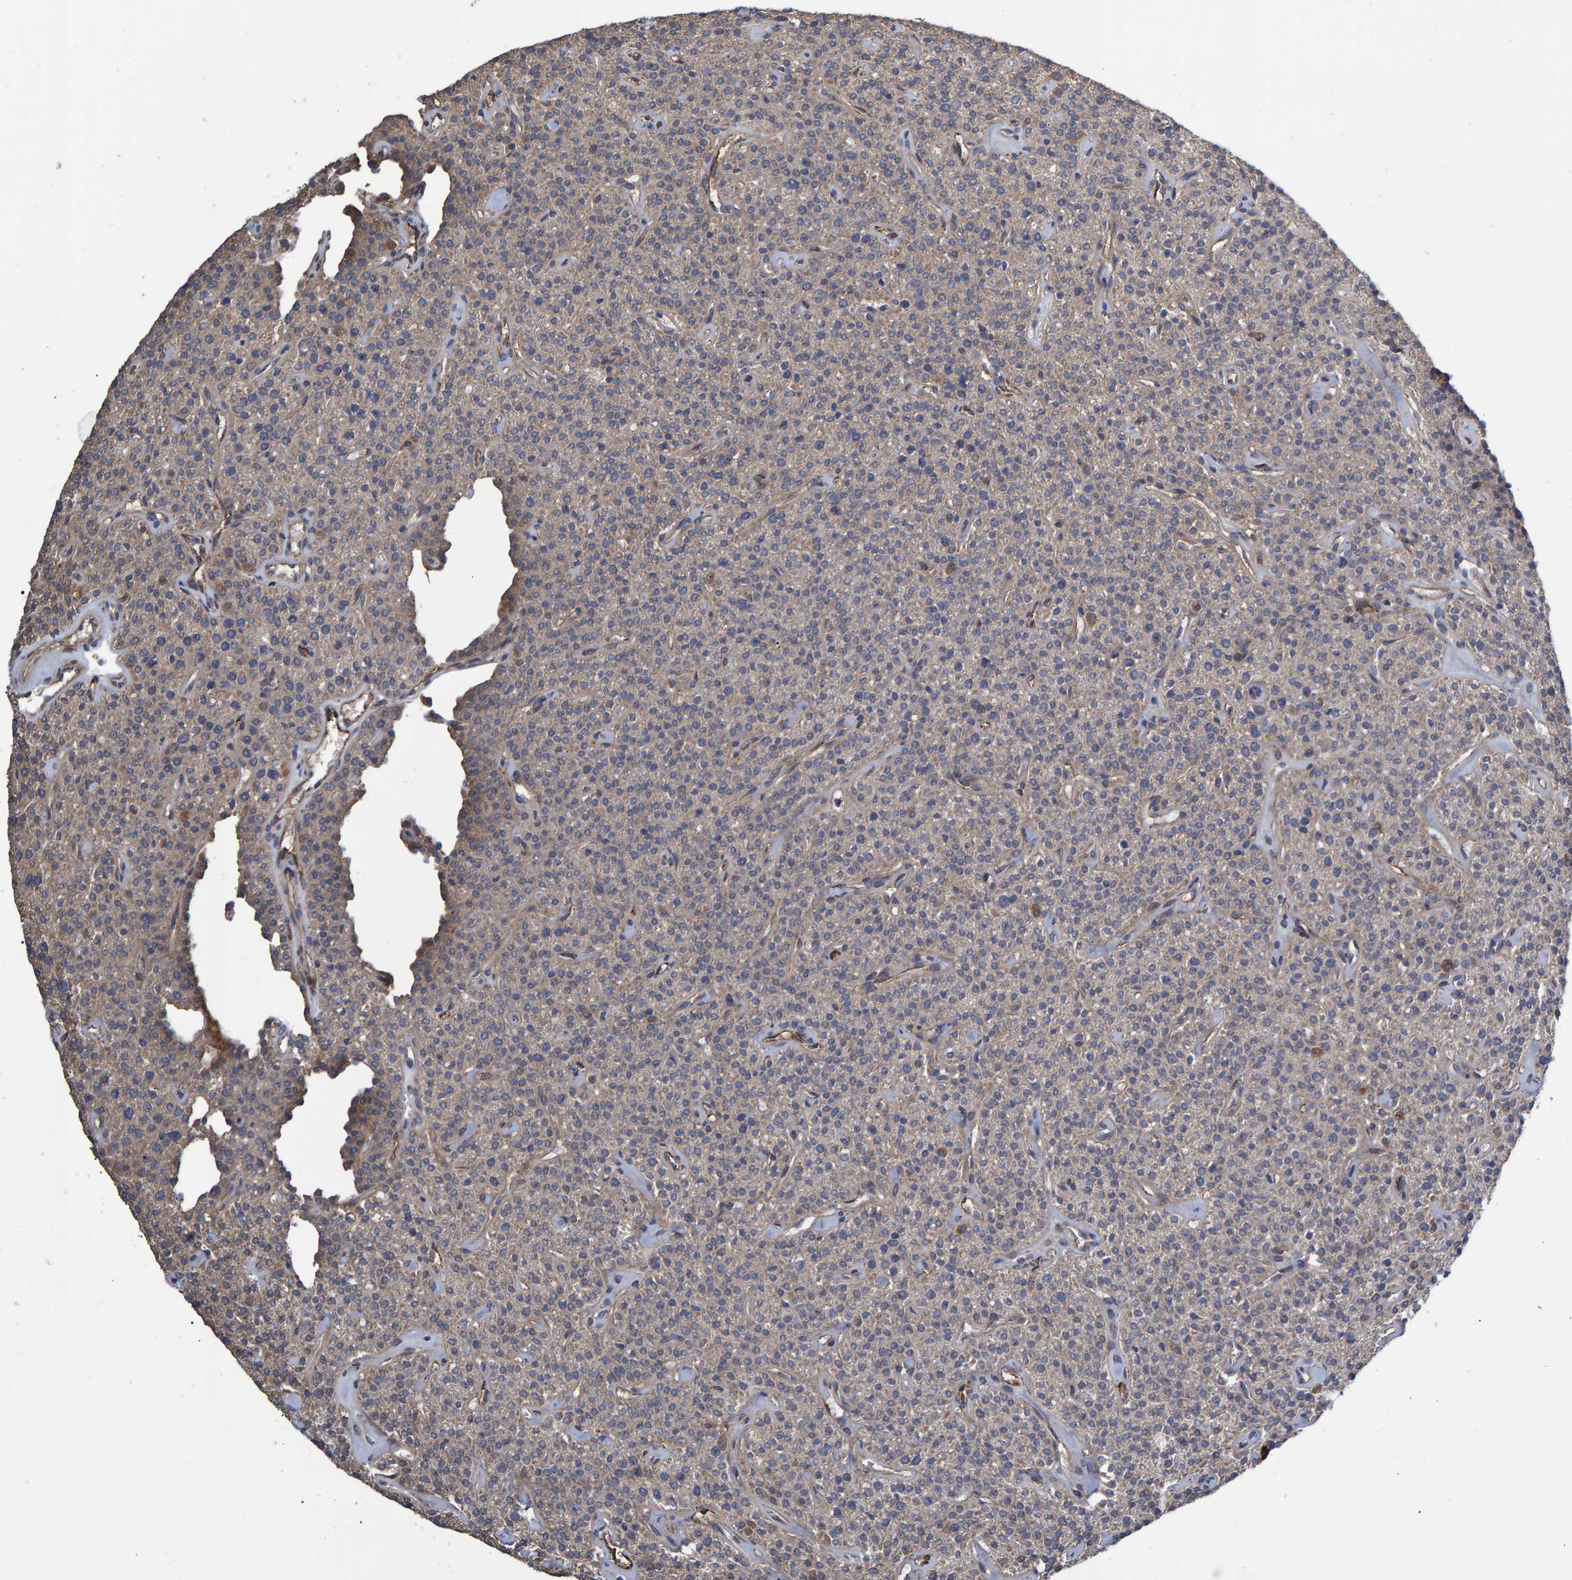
{"staining": {"intensity": "weak", "quantity": "25%-75%", "location": "cytoplasmic/membranous"}, "tissue": "parathyroid gland", "cell_type": "Glandular cells", "image_type": "normal", "snomed": [{"axis": "morphology", "description": "Normal tissue, NOS"}, {"axis": "topography", "description": "Parathyroid gland"}], "caption": "Immunohistochemical staining of normal parathyroid gland exhibits 25%-75% levels of weak cytoplasmic/membranous protein staining in about 25%-75% of glandular cells.", "gene": "SLIT2", "patient": {"sex": "male", "age": 46}}